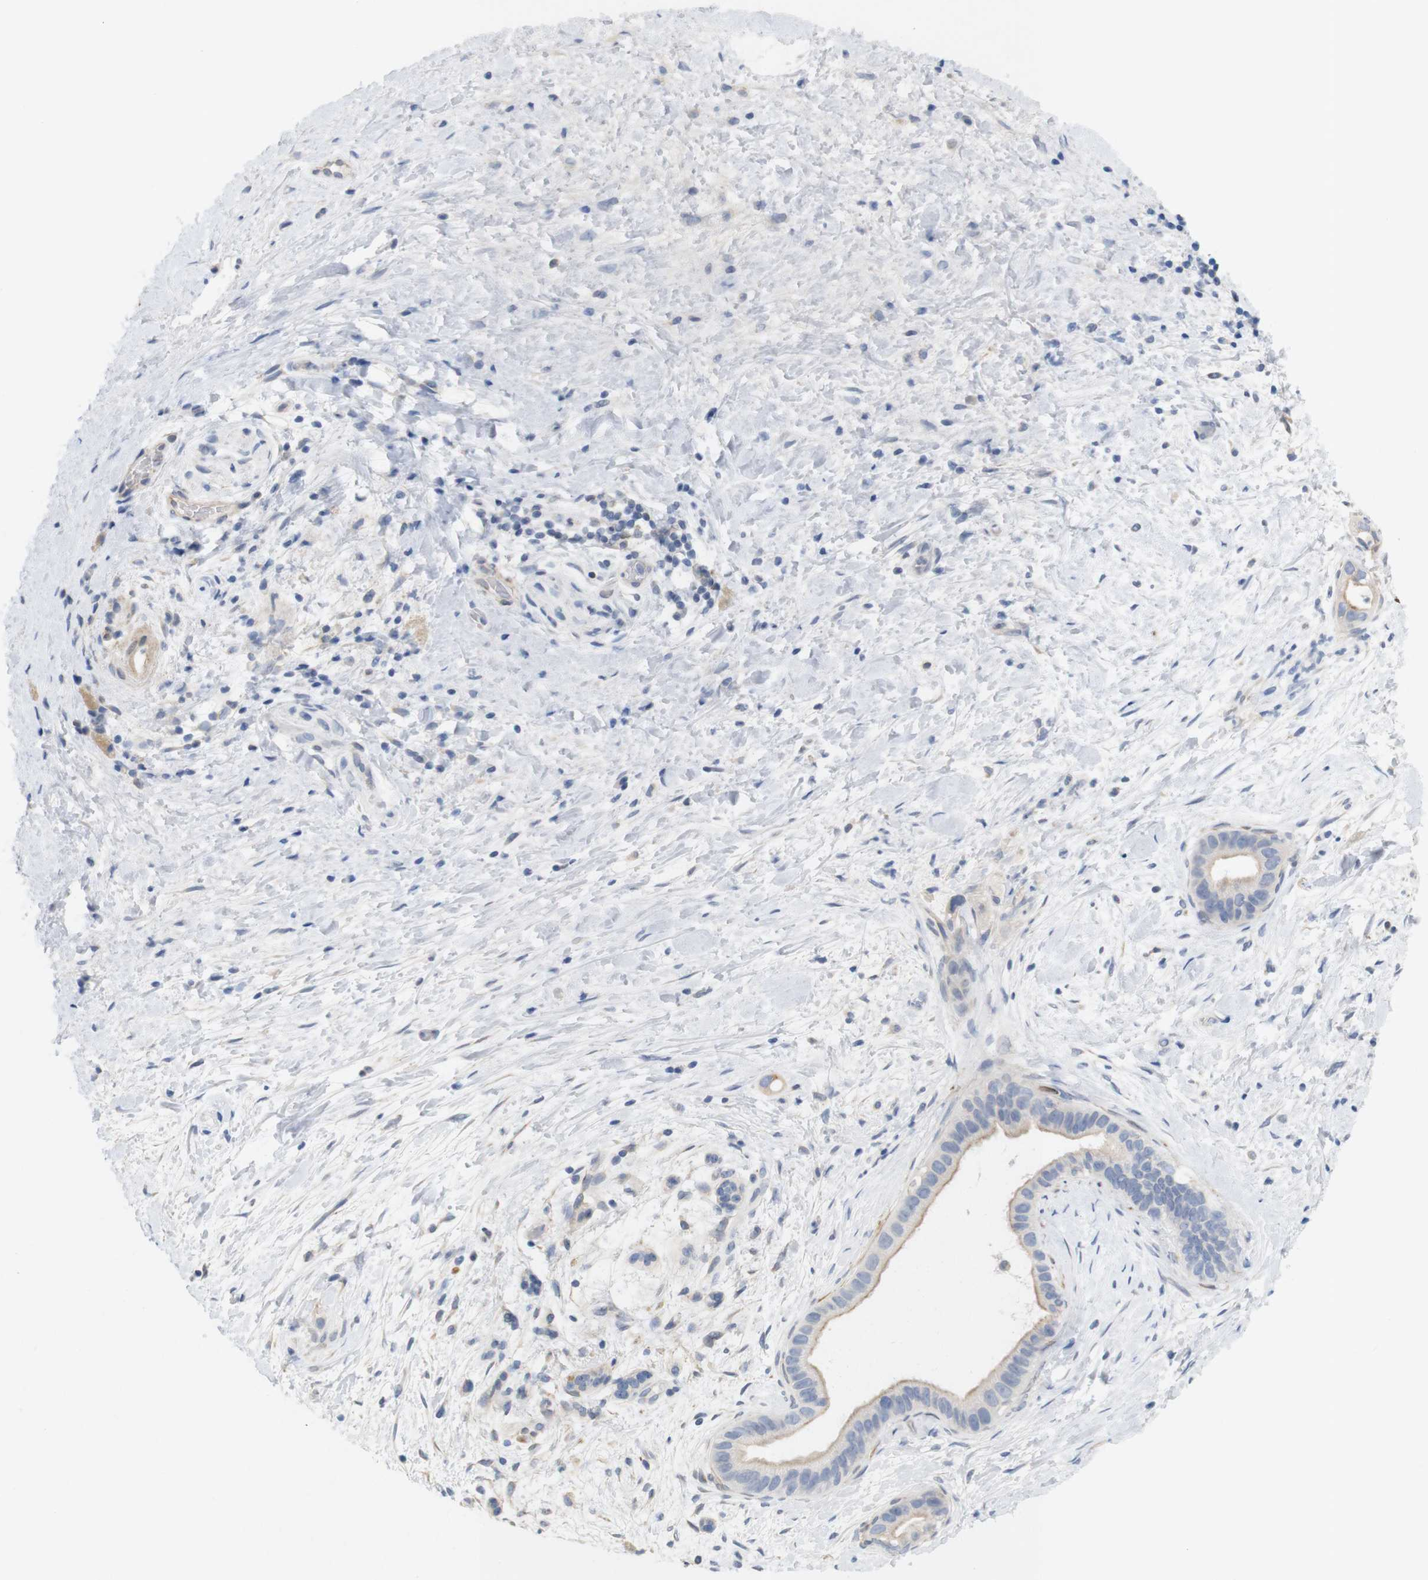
{"staining": {"intensity": "weak", "quantity": "25%-75%", "location": "cytoplasmic/membranous"}, "tissue": "pancreatic cancer", "cell_type": "Tumor cells", "image_type": "cancer", "snomed": [{"axis": "morphology", "description": "Adenocarcinoma, NOS"}, {"axis": "topography", "description": "Pancreas"}], "caption": "This histopathology image demonstrates IHC staining of adenocarcinoma (pancreatic), with low weak cytoplasmic/membranous positivity in about 25%-75% of tumor cells.", "gene": "ITPR1", "patient": {"sex": "male", "age": 55}}